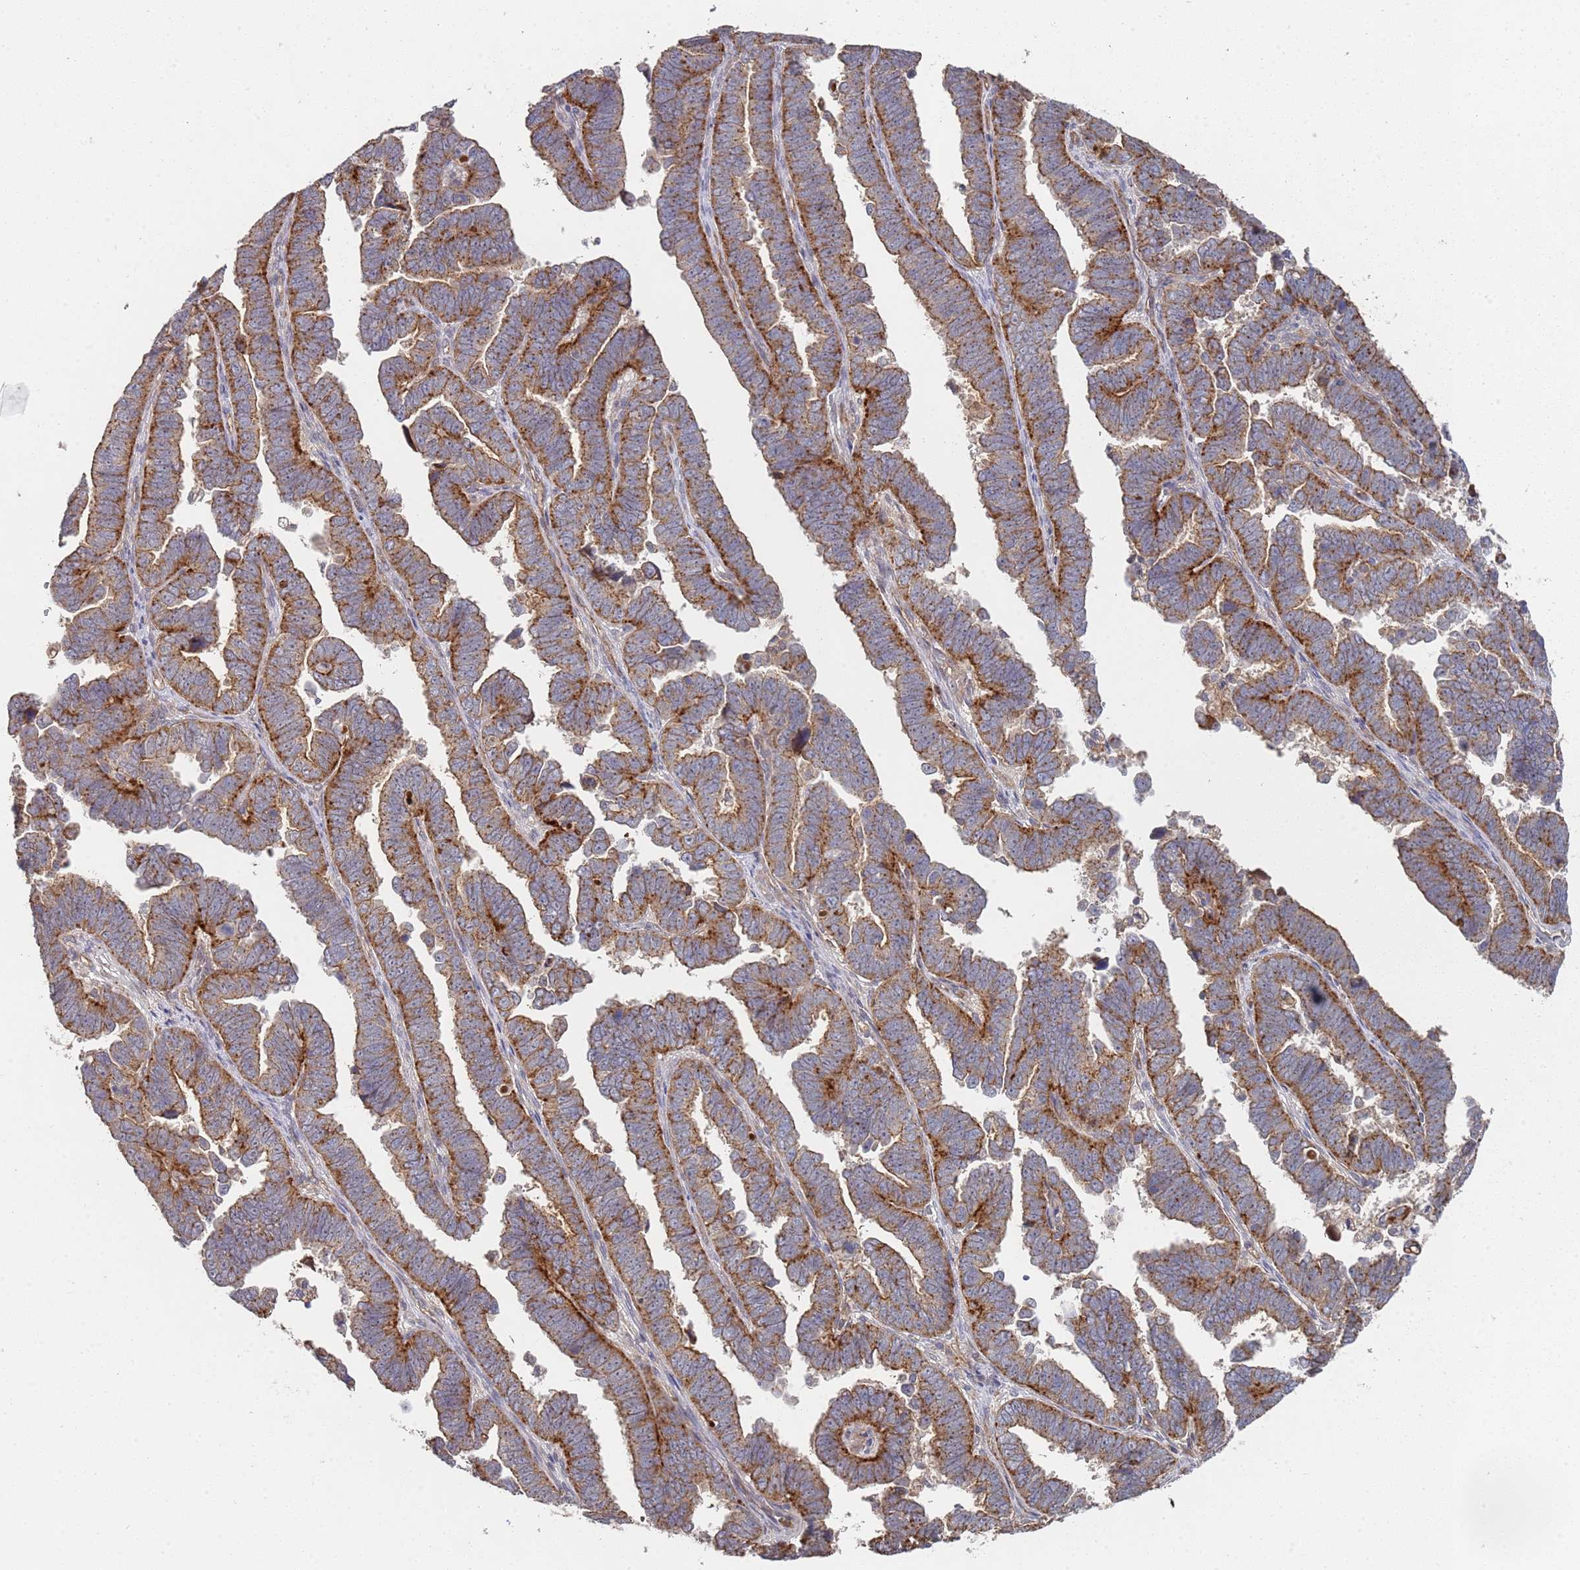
{"staining": {"intensity": "moderate", "quantity": ">75%", "location": "cytoplasmic/membranous"}, "tissue": "endometrial cancer", "cell_type": "Tumor cells", "image_type": "cancer", "snomed": [{"axis": "morphology", "description": "Adenocarcinoma, NOS"}, {"axis": "topography", "description": "Endometrium"}], "caption": "The micrograph displays immunohistochemical staining of adenocarcinoma (endometrial). There is moderate cytoplasmic/membranous staining is present in about >75% of tumor cells.", "gene": "ABCB6", "patient": {"sex": "female", "age": 75}}